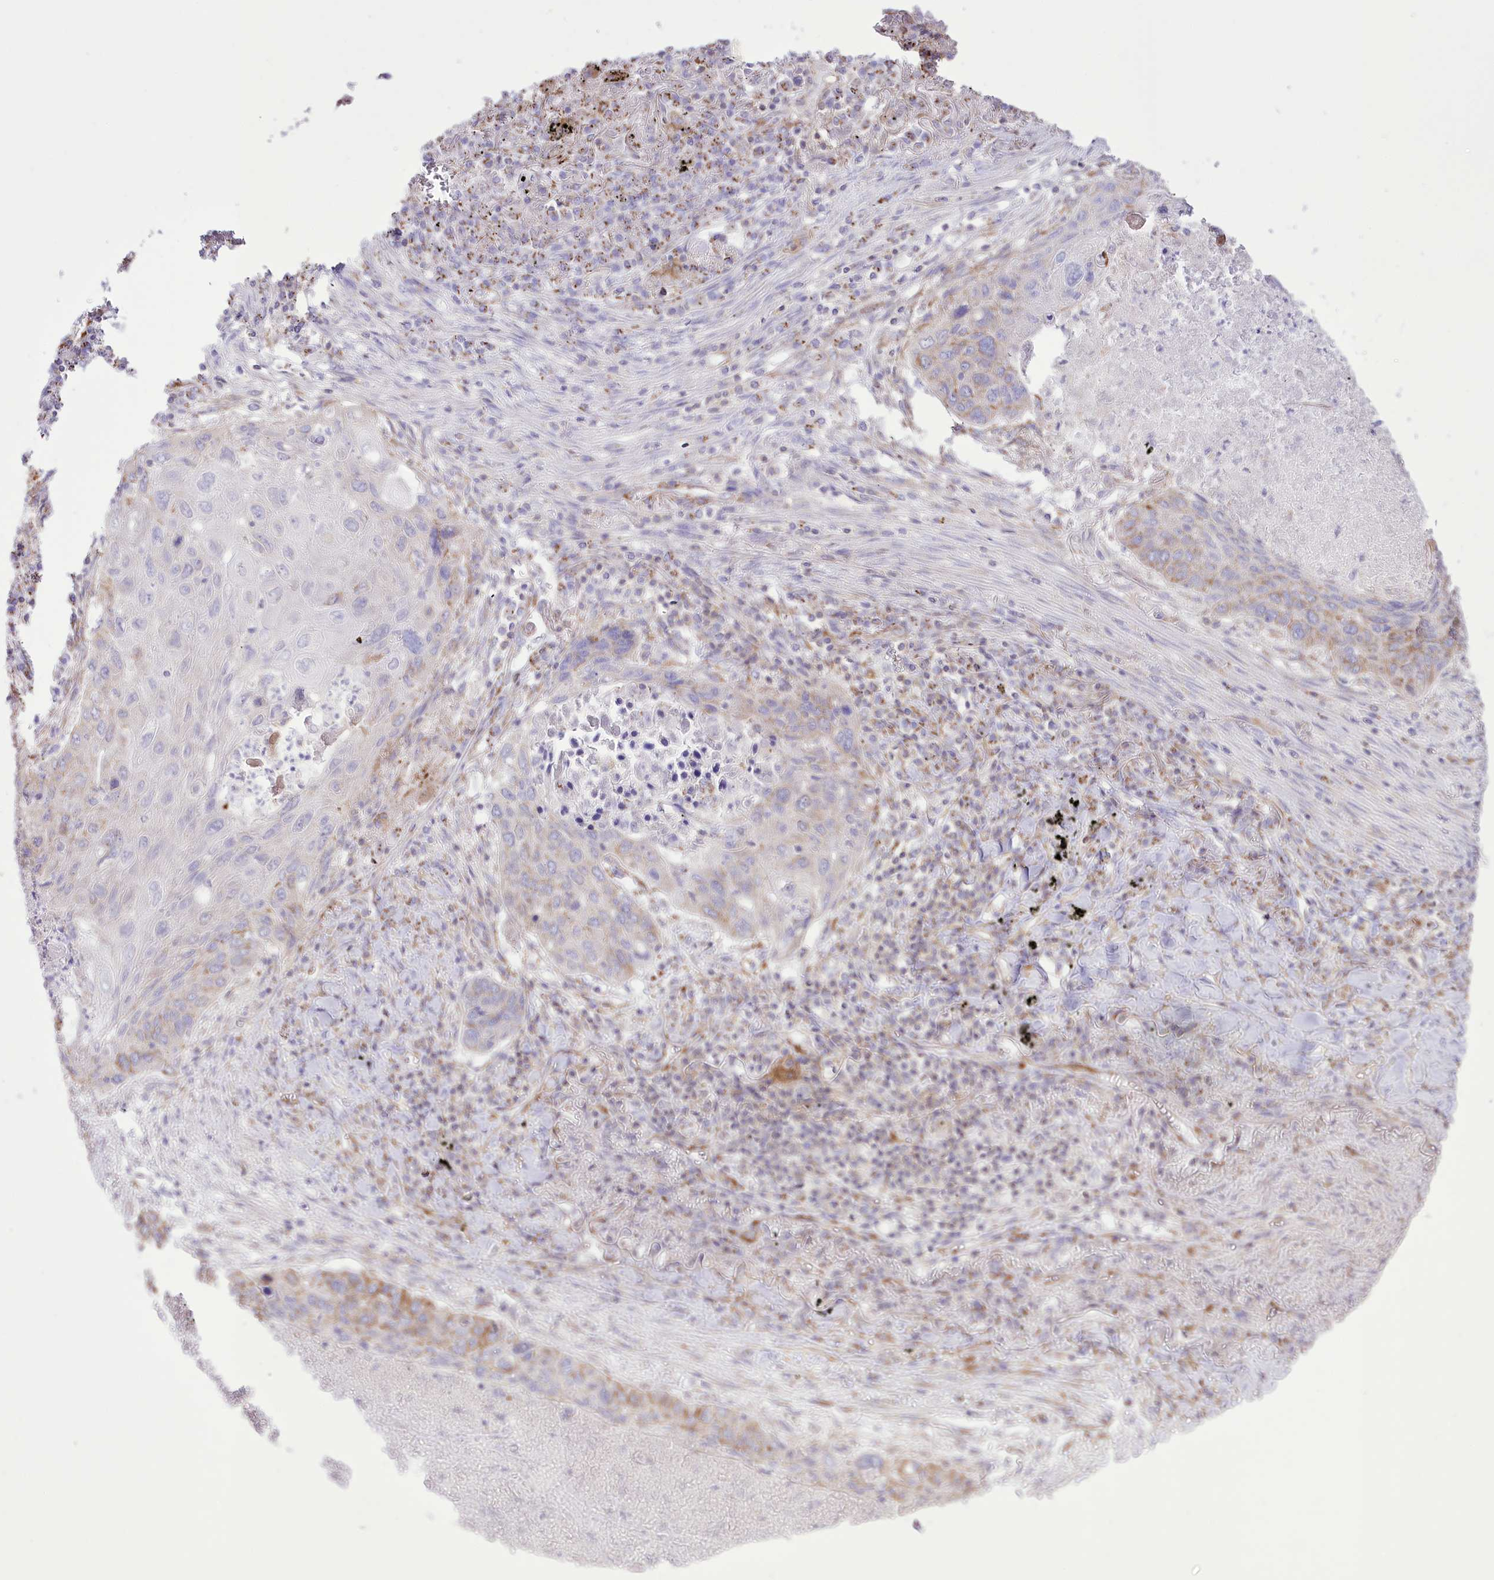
{"staining": {"intensity": "moderate", "quantity": "25%-75%", "location": "cytoplasmic/membranous"}, "tissue": "lung cancer", "cell_type": "Tumor cells", "image_type": "cancer", "snomed": [{"axis": "morphology", "description": "Squamous cell carcinoma, NOS"}, {"axis": "topography", "description": "Lung"}], "caption": "Immunohistochemical staining of lung squamous cell carcinoma exhibits moderate cytoplasmic/membranous protein positivity in about 25%-75% of tumor cells. (DAB = brown stain, brightfield microscopy at high magnification).", "gene": "FAM216A", "patient": {"sex": "female", "age": 63}}